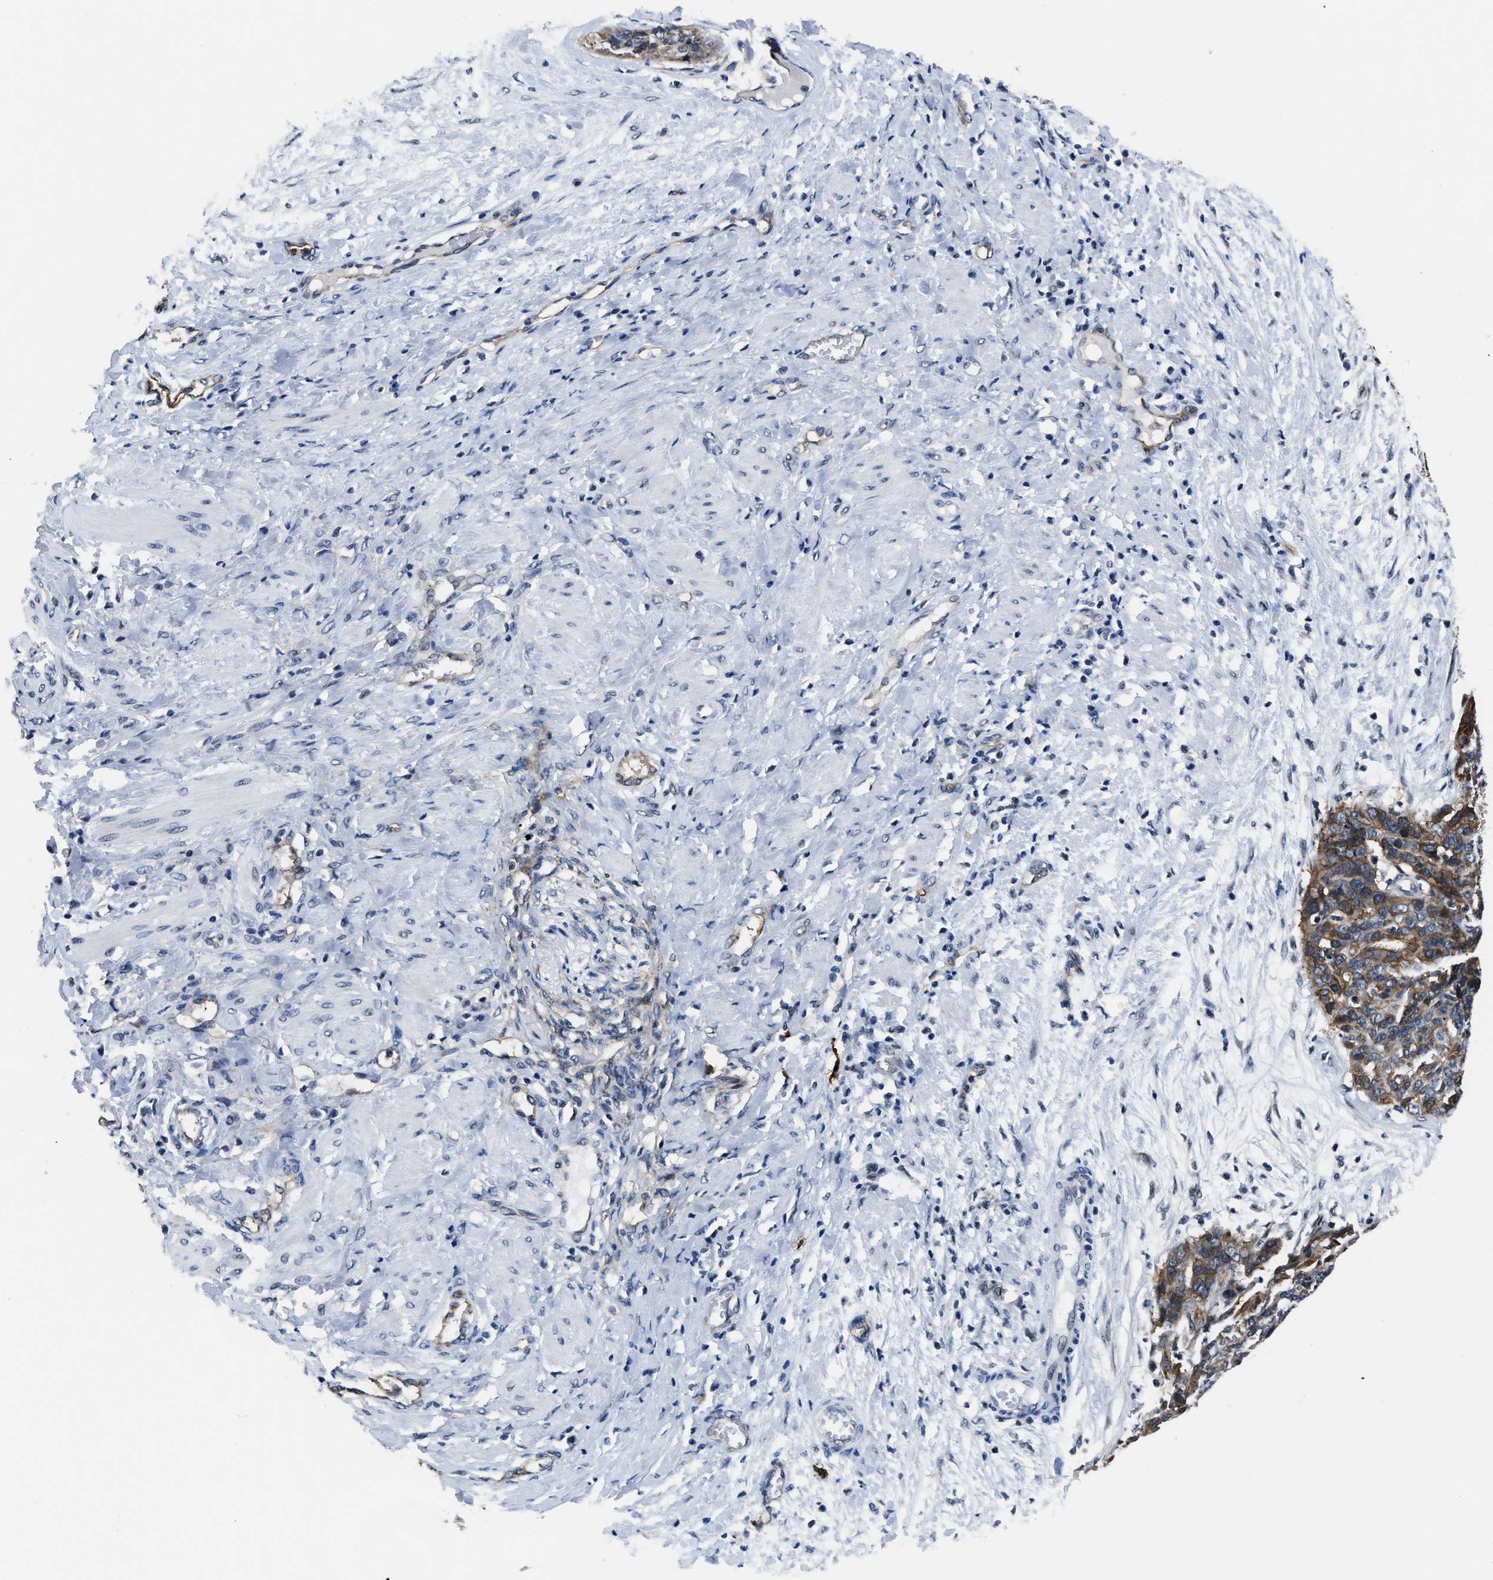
{"staining": {"intensity": "moderate", "quantity": "<25%", "location": "cytoplasmic/membranous"}, "tissue": "ovarian cancer", "cell_type": "Tumor cells", "image_type": "cancer", "snomed": [{"axis": "morphology", "description": "Carcinoma, endometroid"}, {"axis": "topography", "description": "Ovary"}], "caption": "Moderate cytoplasmic/membranous positivity is present in approximately <25% of tumor cells in ovarian cancer (endometroid carcinoma).", "gene": "MARCKSL1", "patient": {"sex": "female", "age": 60}}